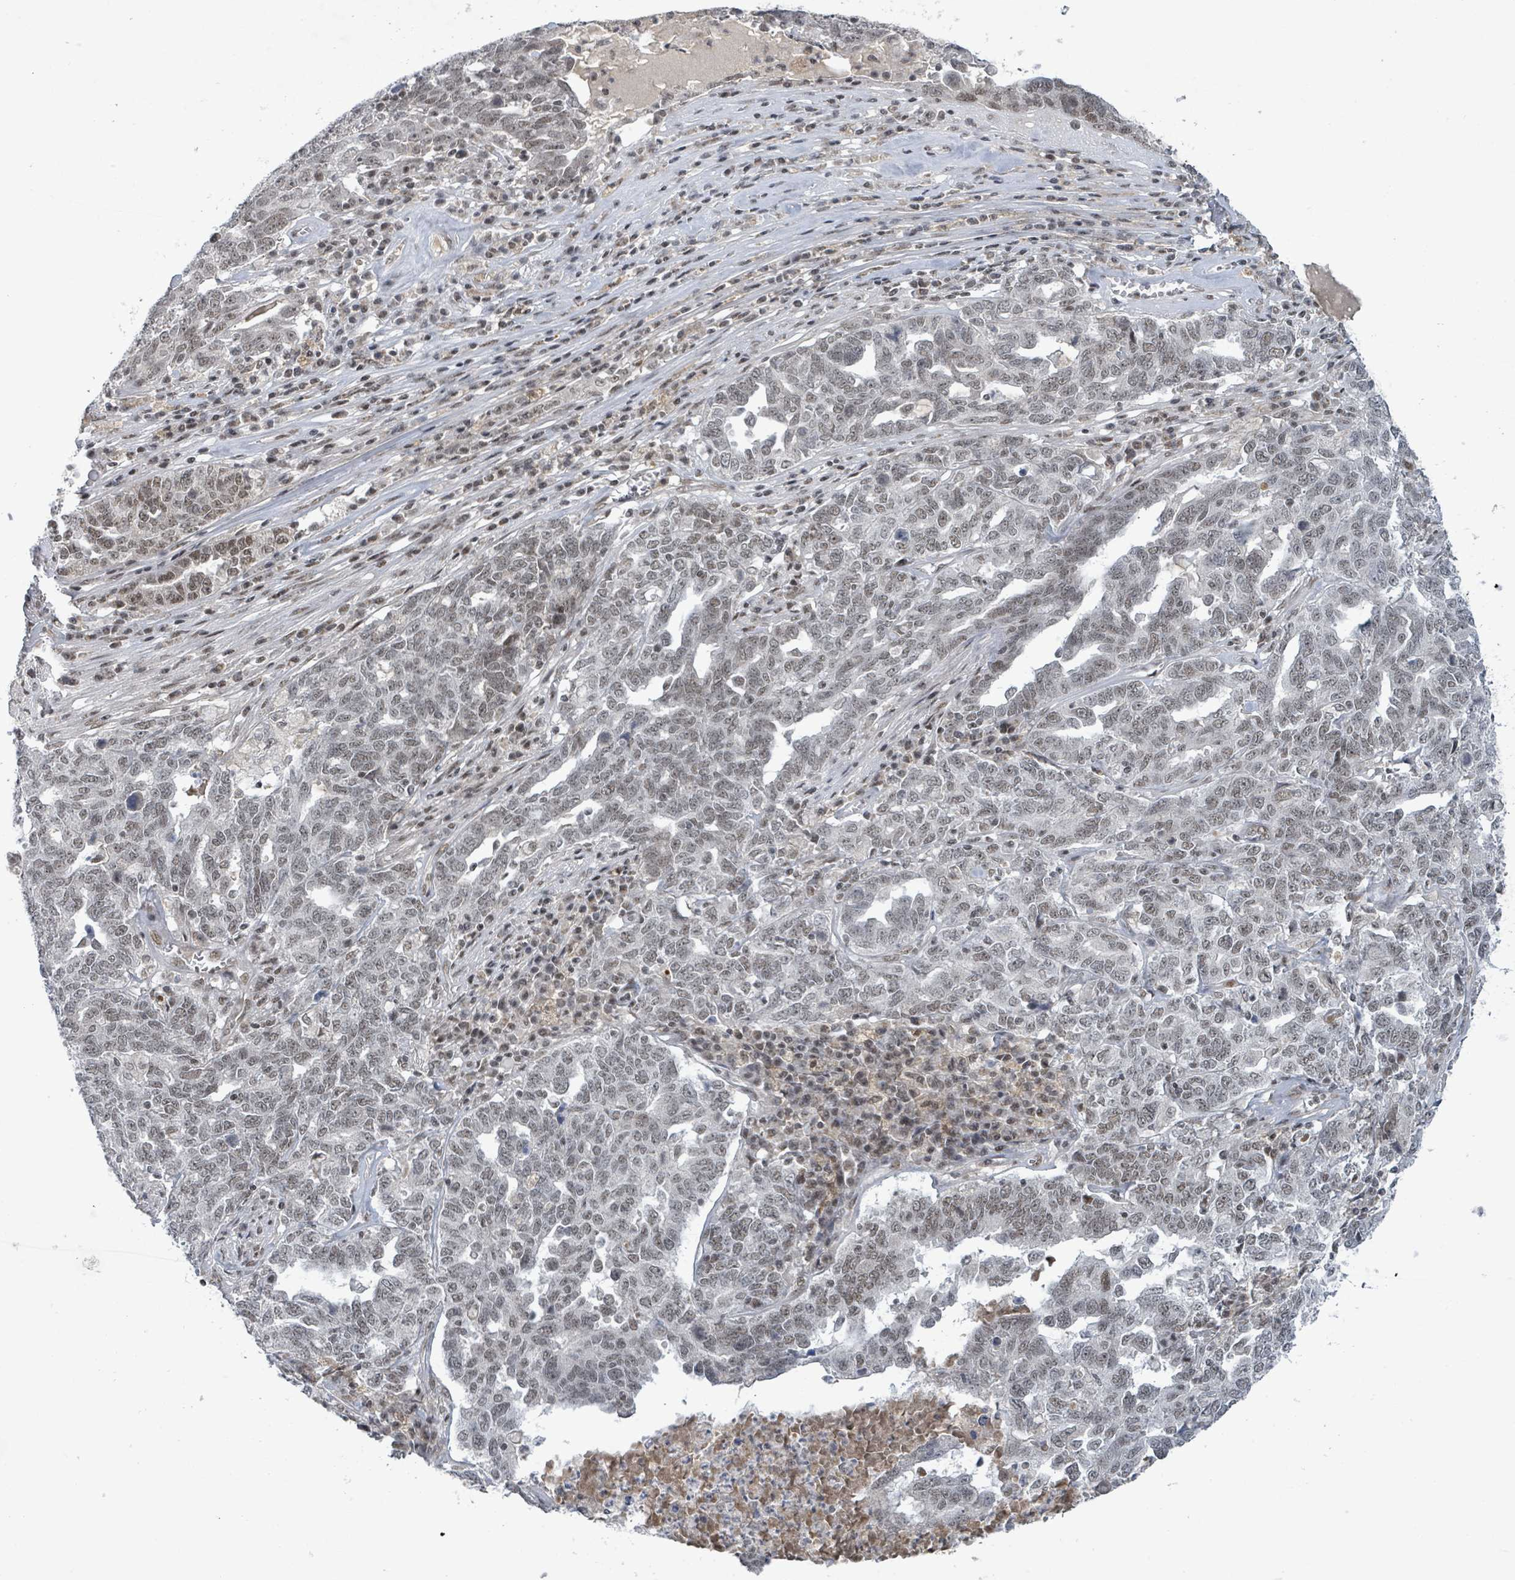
{"staining": {"intensity": "weak", "quantity": "<25%", "location": "nuclear"}, "tissue": "ovarian cancer", "cell_type": "Tumor cells", "image_type": "cancer", "snomed": [{"axis": "morphology", "description": "Carcinoma, endometroid"}, {"axis": "topography", "description": "Ovary"}], "caption": "Tumor cells show no significant staining in ovarian cancer.", "gene": "BANP", "patient": {"sex": "female", "age": 62}}